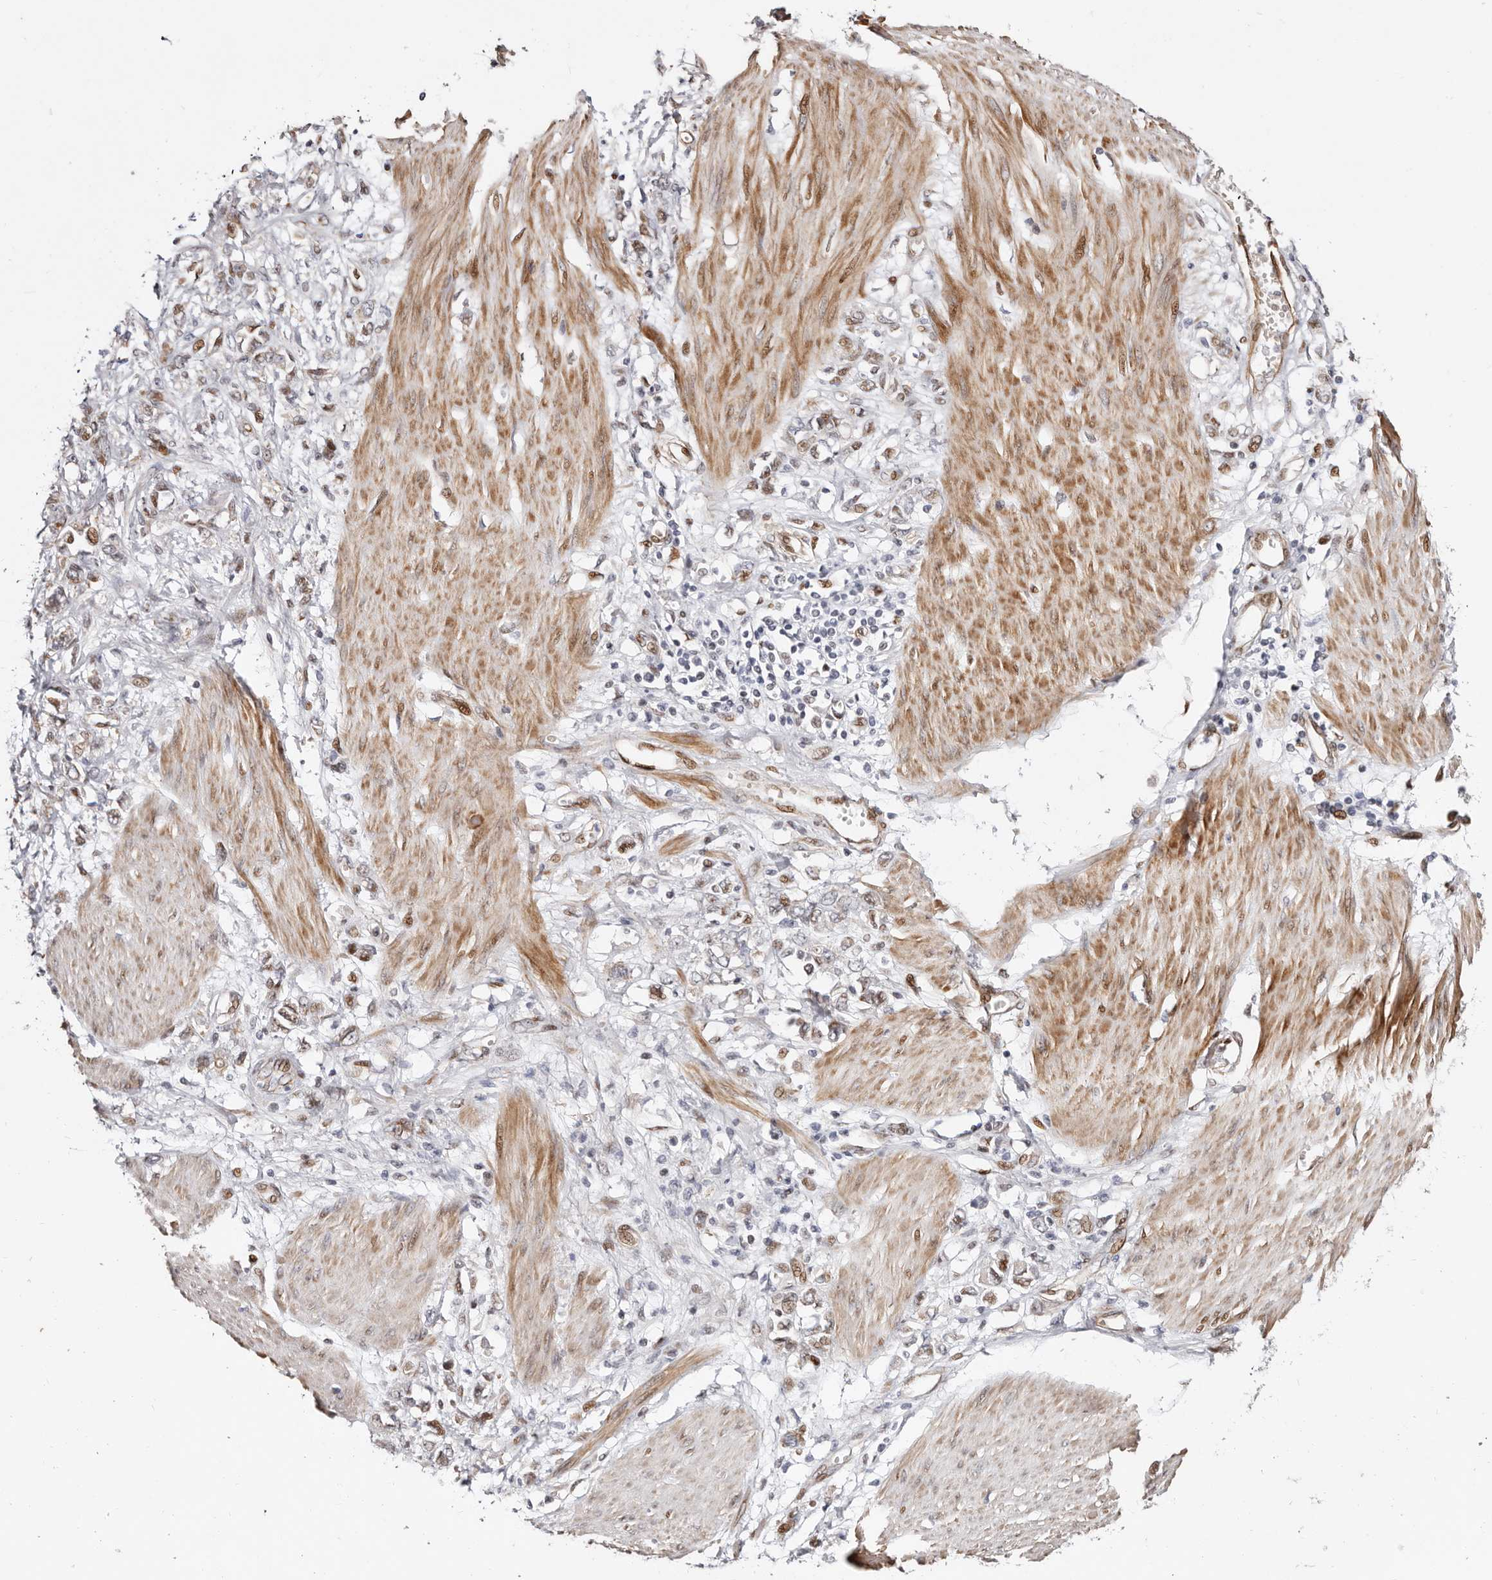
{"staining": {"intensity": "moderate", "quantity": "25%-75%", "location": "nuclear"}, "tissue": "stomach cancer", "cell_type": "Tumor cells", "image_type": "cancer", "snomed": [{"axis": "morphology", "description": "Adenocarcinoma, NOS"}, {"axis": "topography", "description": "Stomach"}], "caption": "Protein expression analysis of human adenocarcinoma (stomach) reveals moderate nuclear expression in about 25%-75% of tumor cells.", "gene": "EPHX3", "patient": {"sex": "female", "age": 76}}